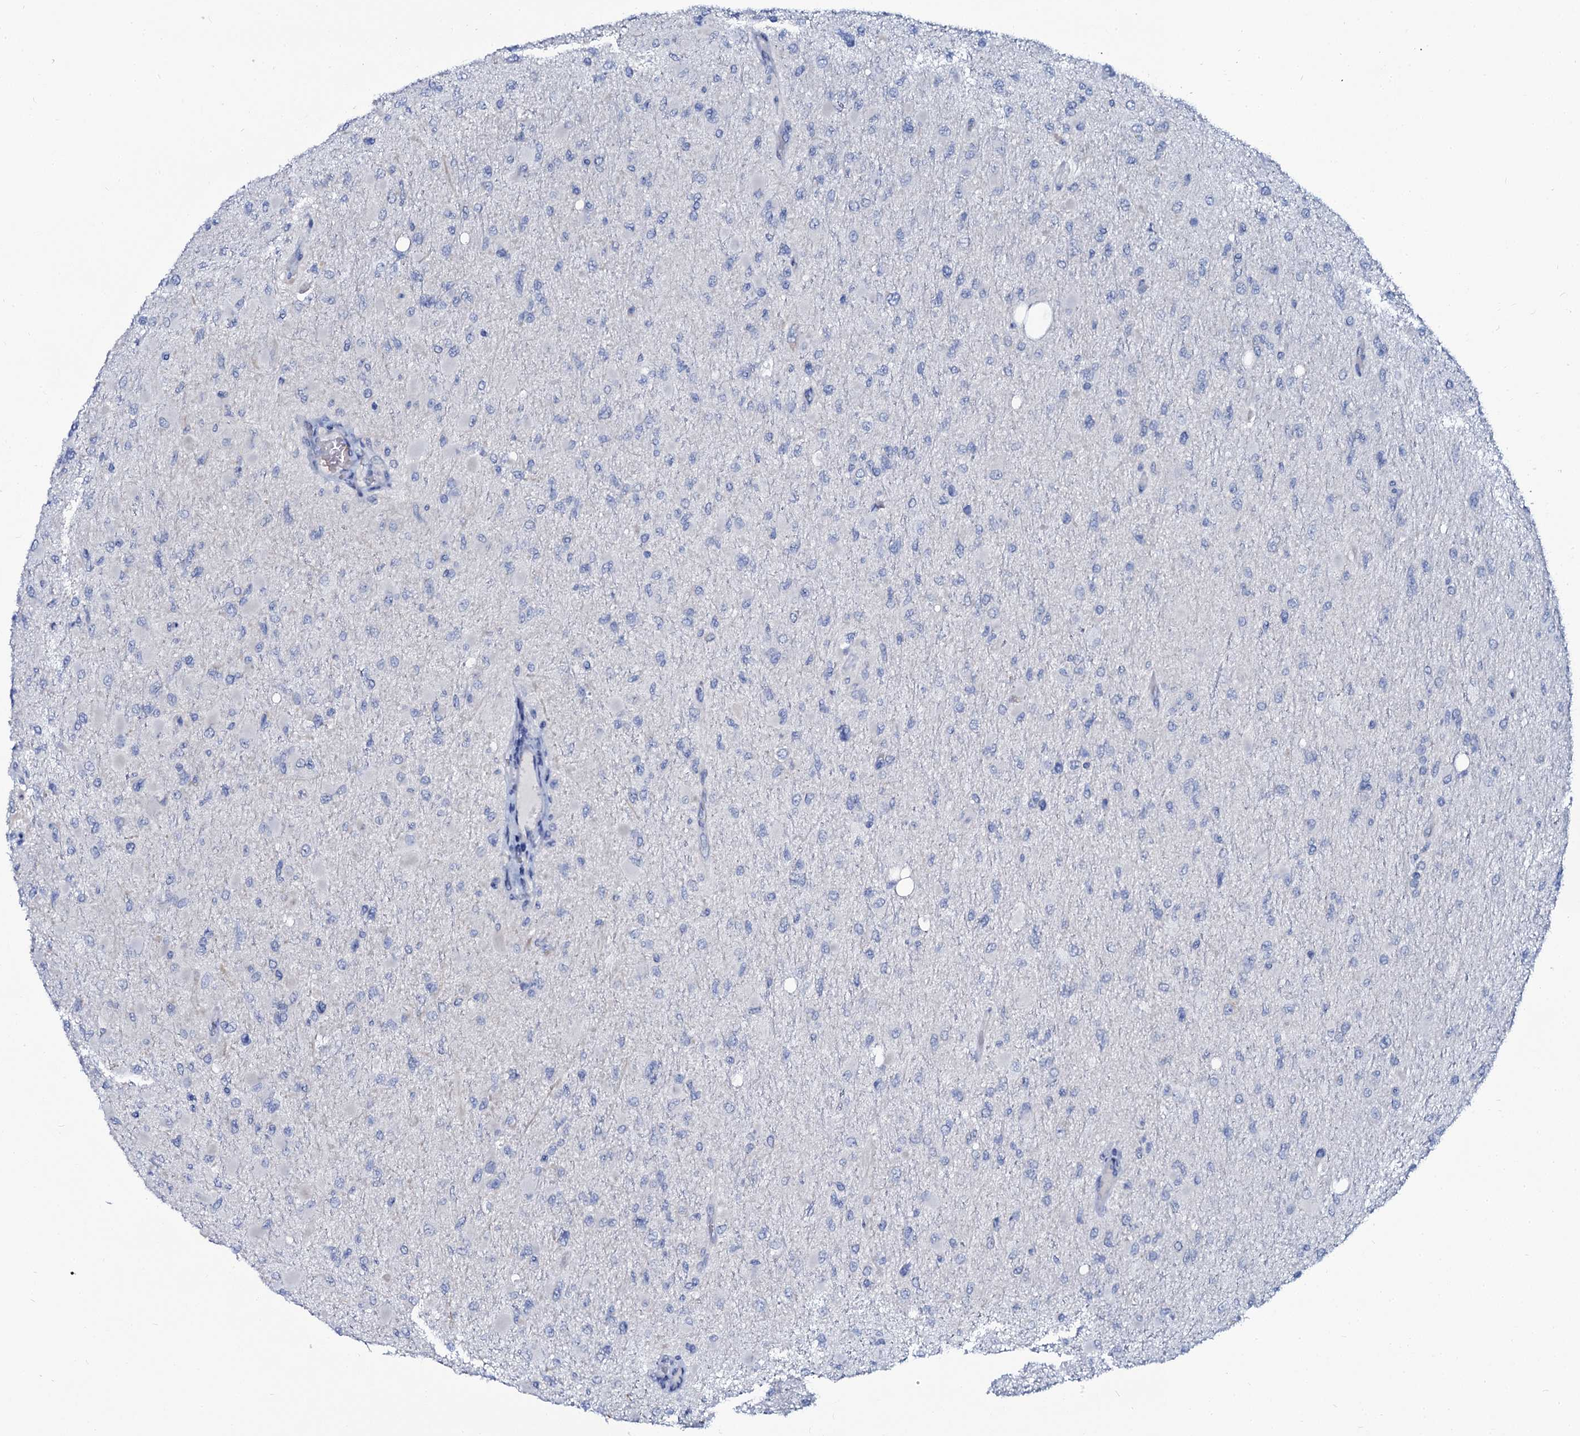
{"staining": {"intensity": "negative", "quantity": "none", "location": "none"}, "tissue": "glioma", "cell_type": "Tumor cells", "image_type": "cancer", "snomed": [{"axis": "morphology", "description": "Glioma, malignant, High grade"}, {"axis": "topography", "description": "Cerebral cortex"}], "caption": "A photomicrograph of high-grade glioma (malignant) stained for a protein reveals no brown staining in tumor cells.", "gene": "C10orf88", "patient": {"sex": "female", "age": 36}}